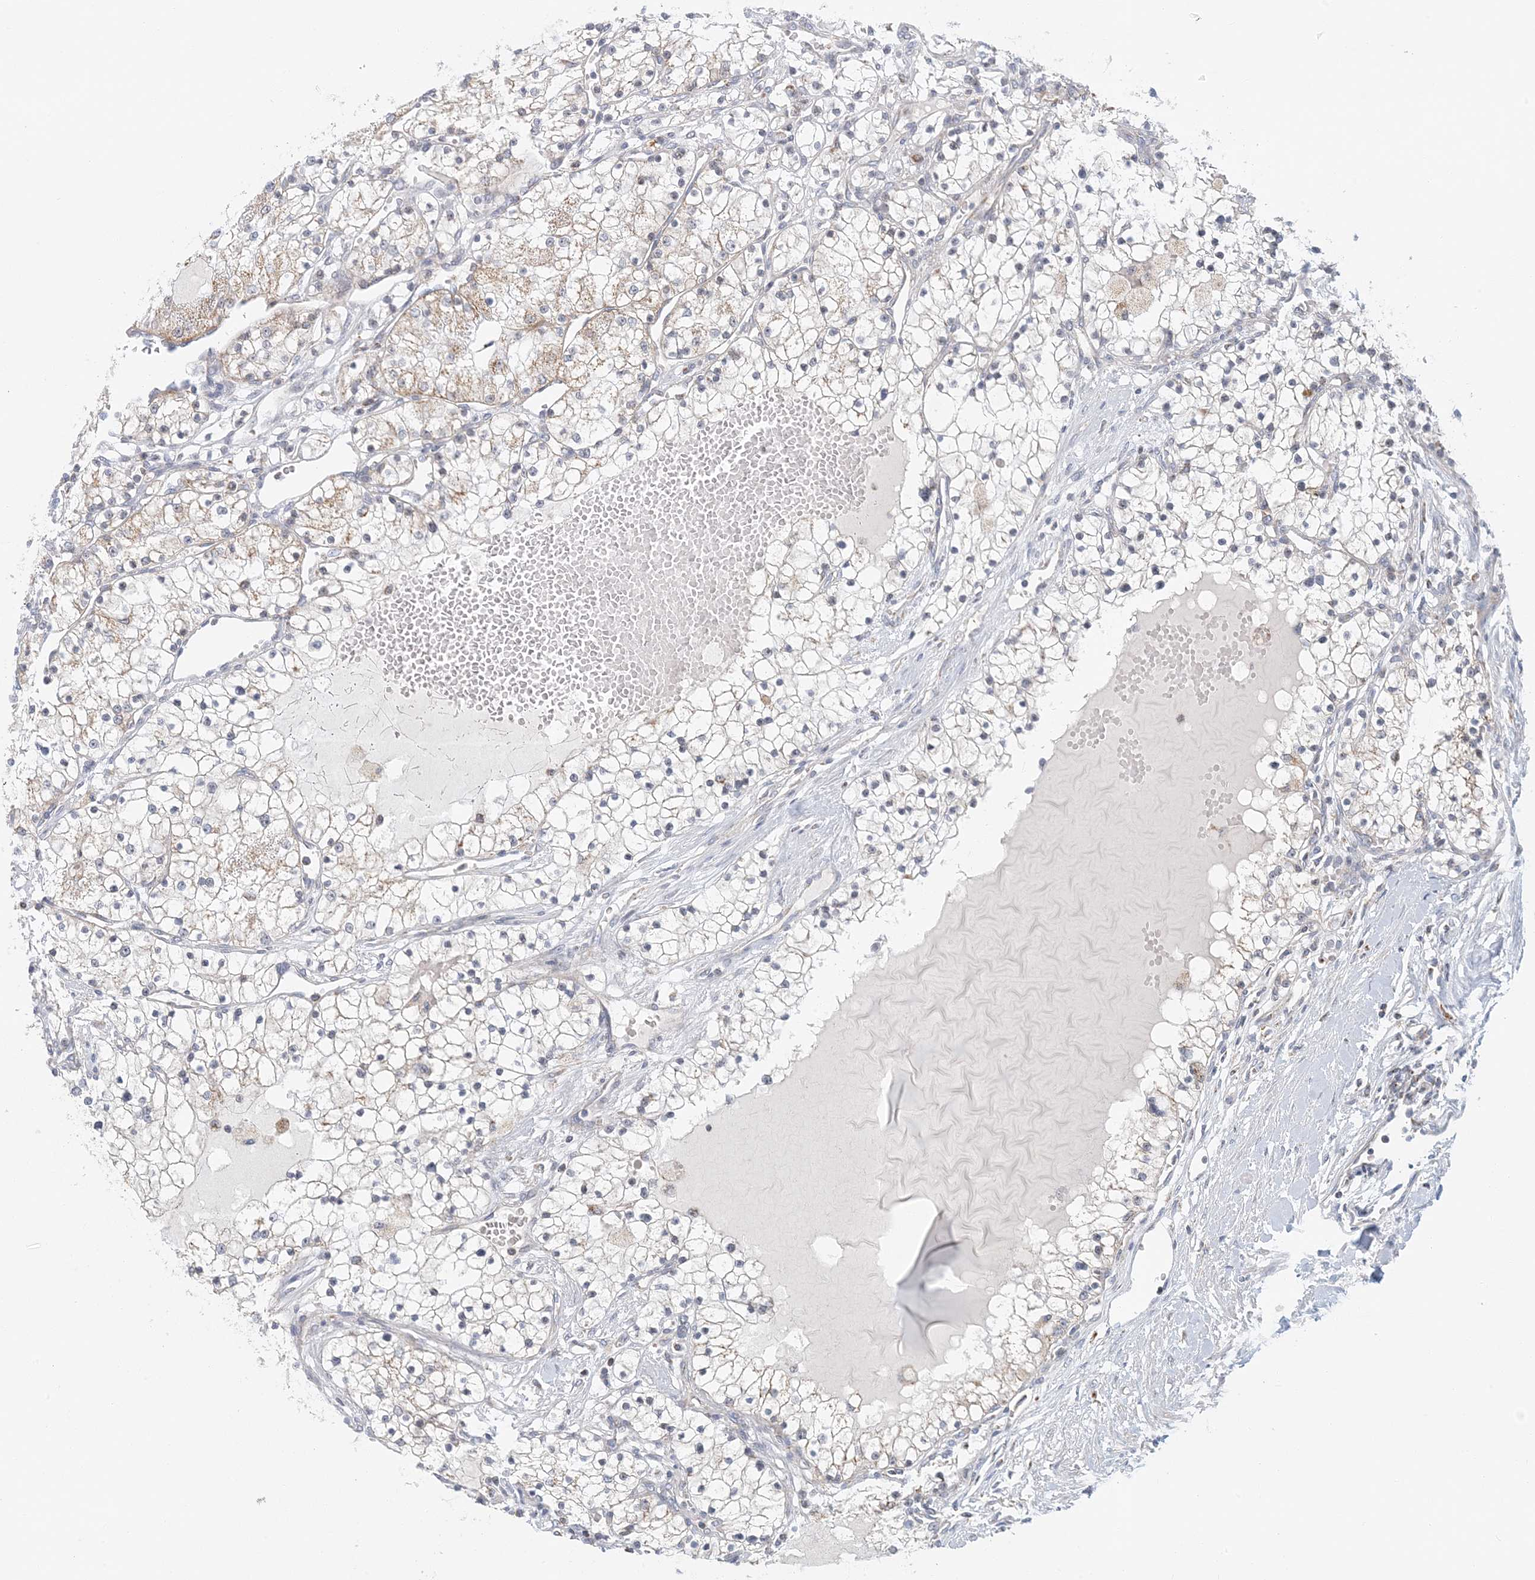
{"staining": {"intensity": "weak", "quantity": "<25%", "location": "cytoplasmic/membranous"}, "tissue": "renal cancer", "cell_type": "Tumor cells", "image_type": "cancer", "snomed": [{"axis": "morphology", "description": "Normal tissue, NOS"}, {"axis": "morphology", "description": "Adenocarcinoma, NOS"}, {"axis": "topography", "description": "Kidney"}], "caption": "Immunohistochemistry (IHC) histopathology image of renal adenocarcinoma stained for a protein (brown), which reveals no positivity in tumor cells.", "gene": "BDH1", "patient": {"sex": "male", "age": 68}}